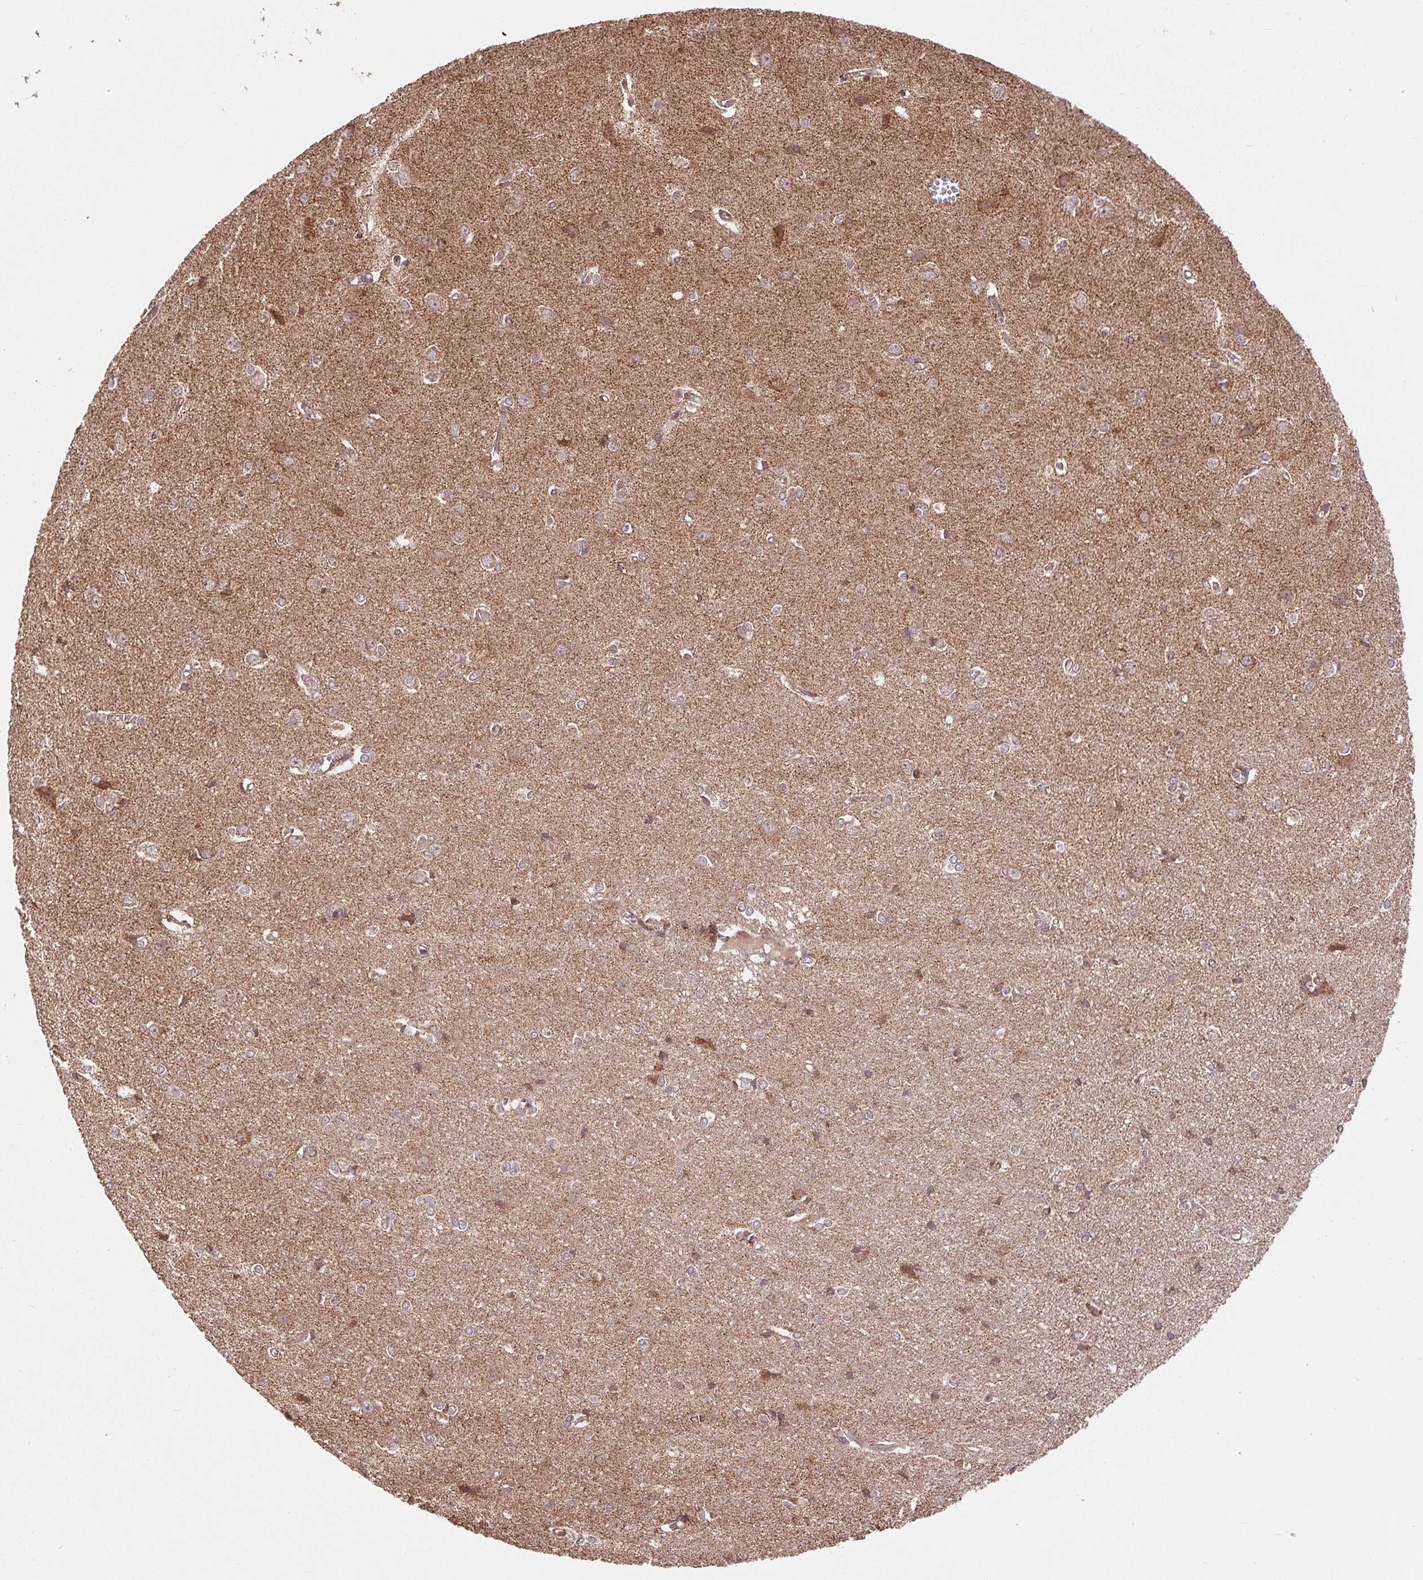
{"staining": {"intensity": "negative", "quantity": "none", "location": "none"}, "tissue": "cerebral cortex", "cell_type": "Endothelial cells", "image_type": "normal", "snomed": [{"axis": "morphology", "description": "Normal tissue, NOS"}, {"axis": "topography", "description": "Cerebral cortex"}], "caption": "Immunohistochemistry (IHC) of normal cerebral cortex shows no positivity in endothelial cells.", "gene": "SPRED2", "patient": {"sex": "male", "age": 37}}